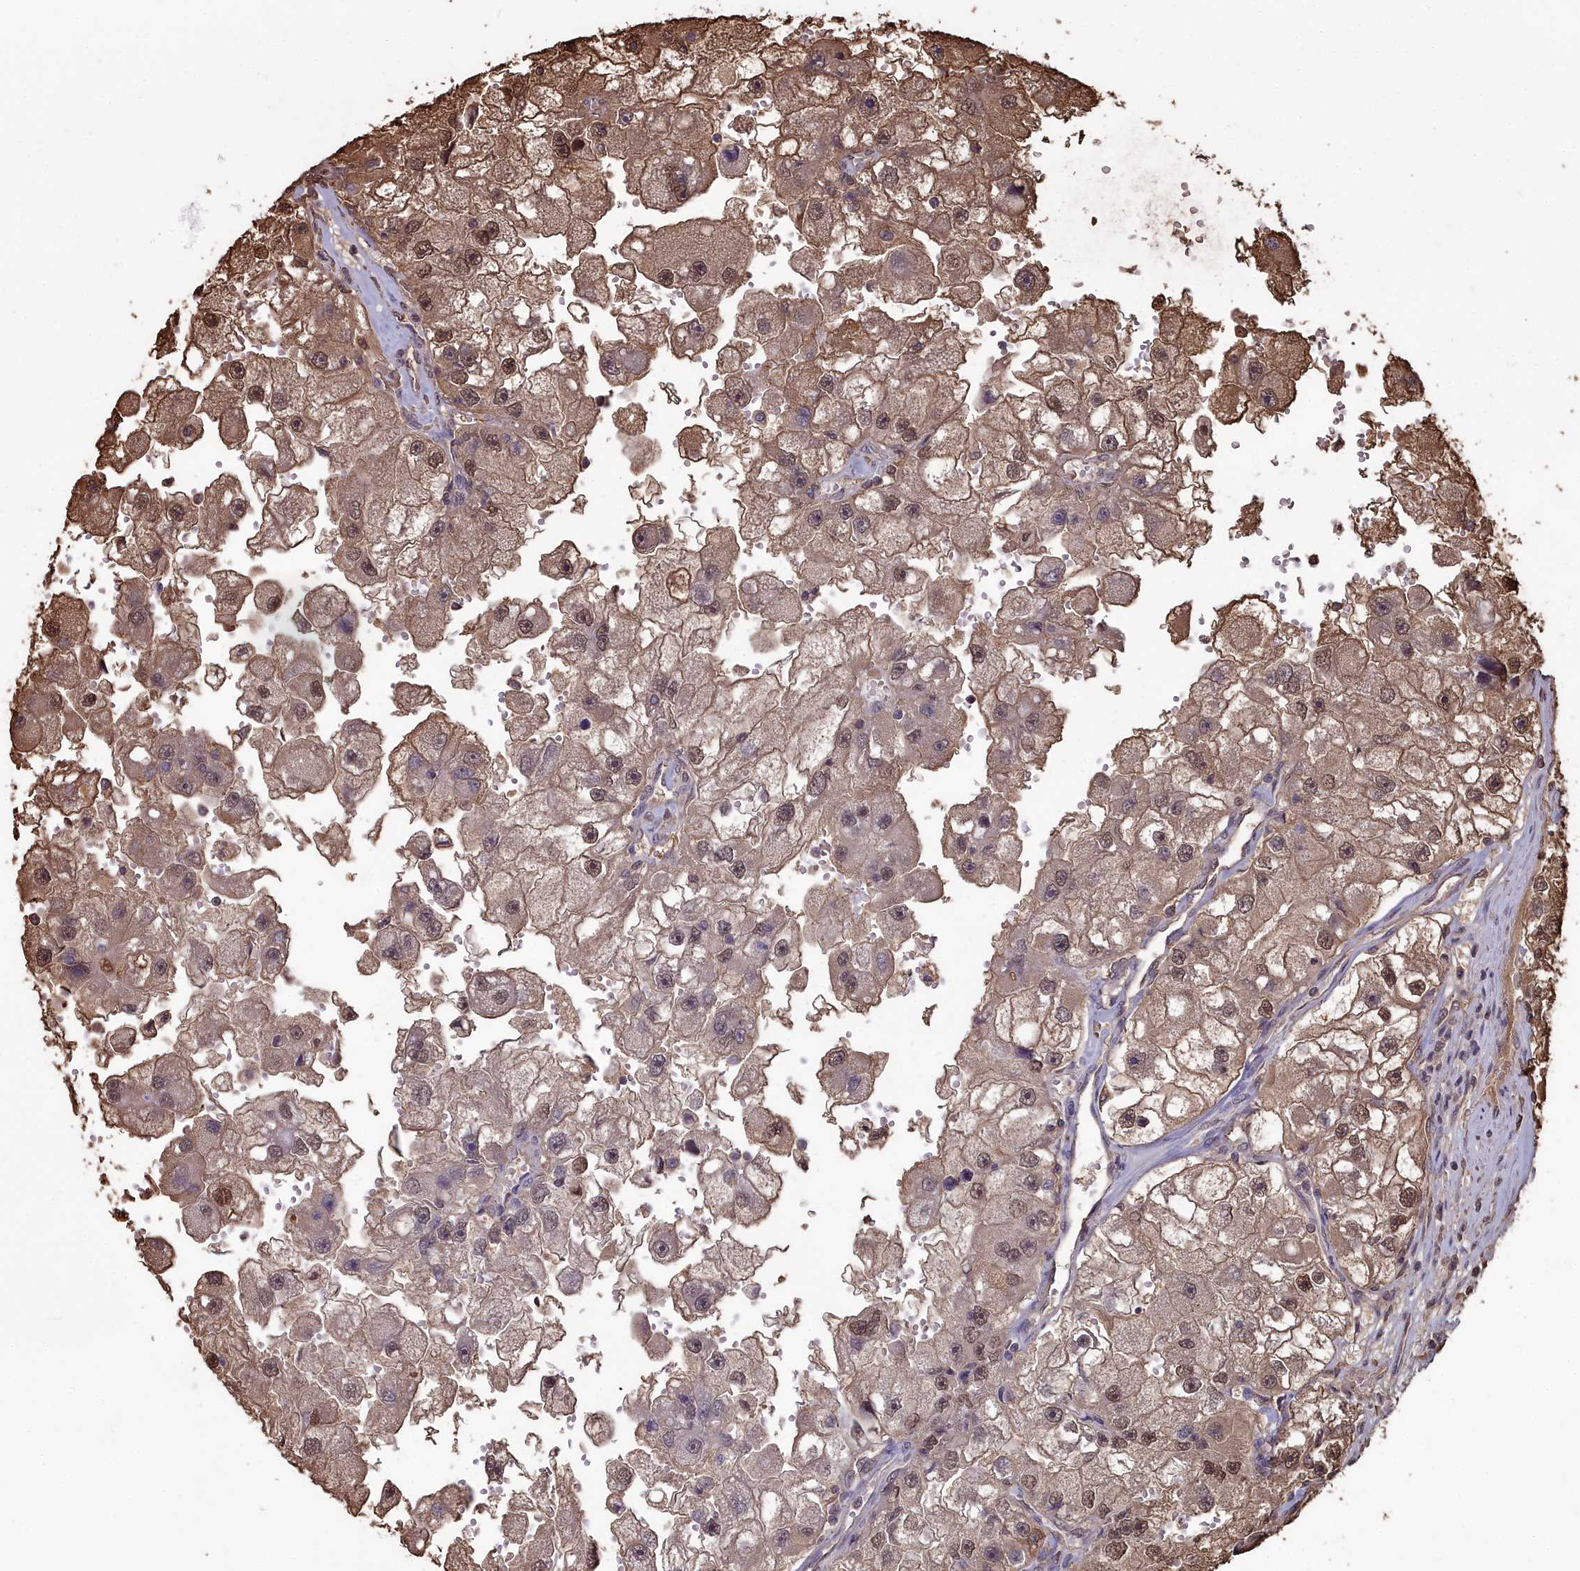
{"staining": {"intensity": "strong", "quantity": ">75%", "location": "cytoplasmic/membranous,nuclear"}, "tissue": "renal cancer", "cell_type": "Tumor cells", "image_type": "cancer", "snomed": [{"axis": "morphology", "description": "Adenocarcinoma, NOS"}, {"axis": "topography", "description": "Kidney"}], "caption": "This is an image of immunohistochemistry (IHC) staining of renal cancer, which shows strong staining in the cytoplasmic/membranous and nuclear of tumor cells.", "gene": "GAPDH", "patient": {"sex": "male", "age": 63}}